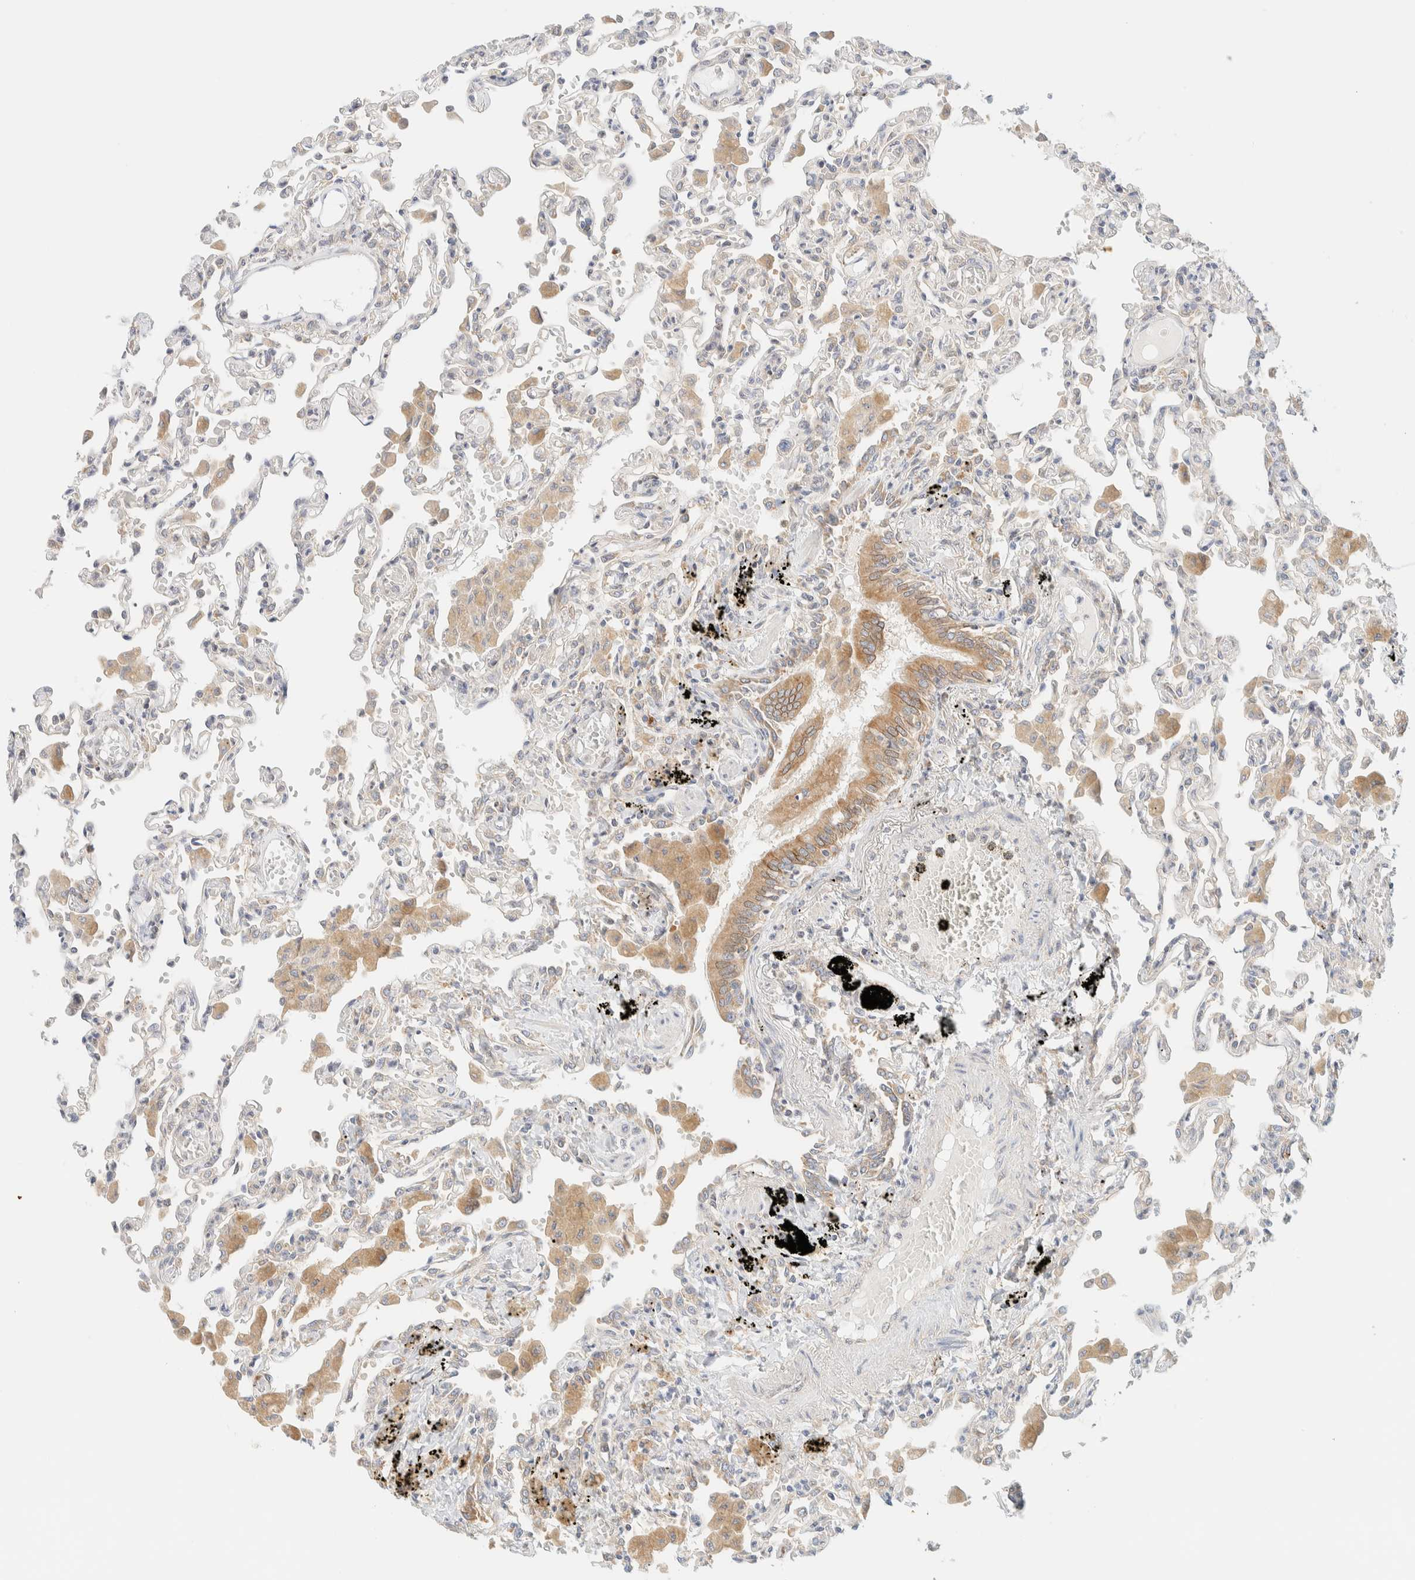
{"staining": {"intensity": "negative", "quantity": "none", "location": "none"}, "tissue": "lung", "cell_type": "Alveolar cells", "image_type": "normal", "snomed": [{"axis": "morphology", "description": "Normal tissue, NOS"}, {"axis": "topography", "description": "Bronchus"}, {"axis": "topography", "description": "Lung"}], "caption": "Immunohistochemical staining of unremarkable human lung shows no significant positivity in alveolar cells. (Immunohistochemistry (ihc), brightfield microscopy, high magnification).", "gene": "NT5C", "patient": {"sex": "female", "age": 49}}